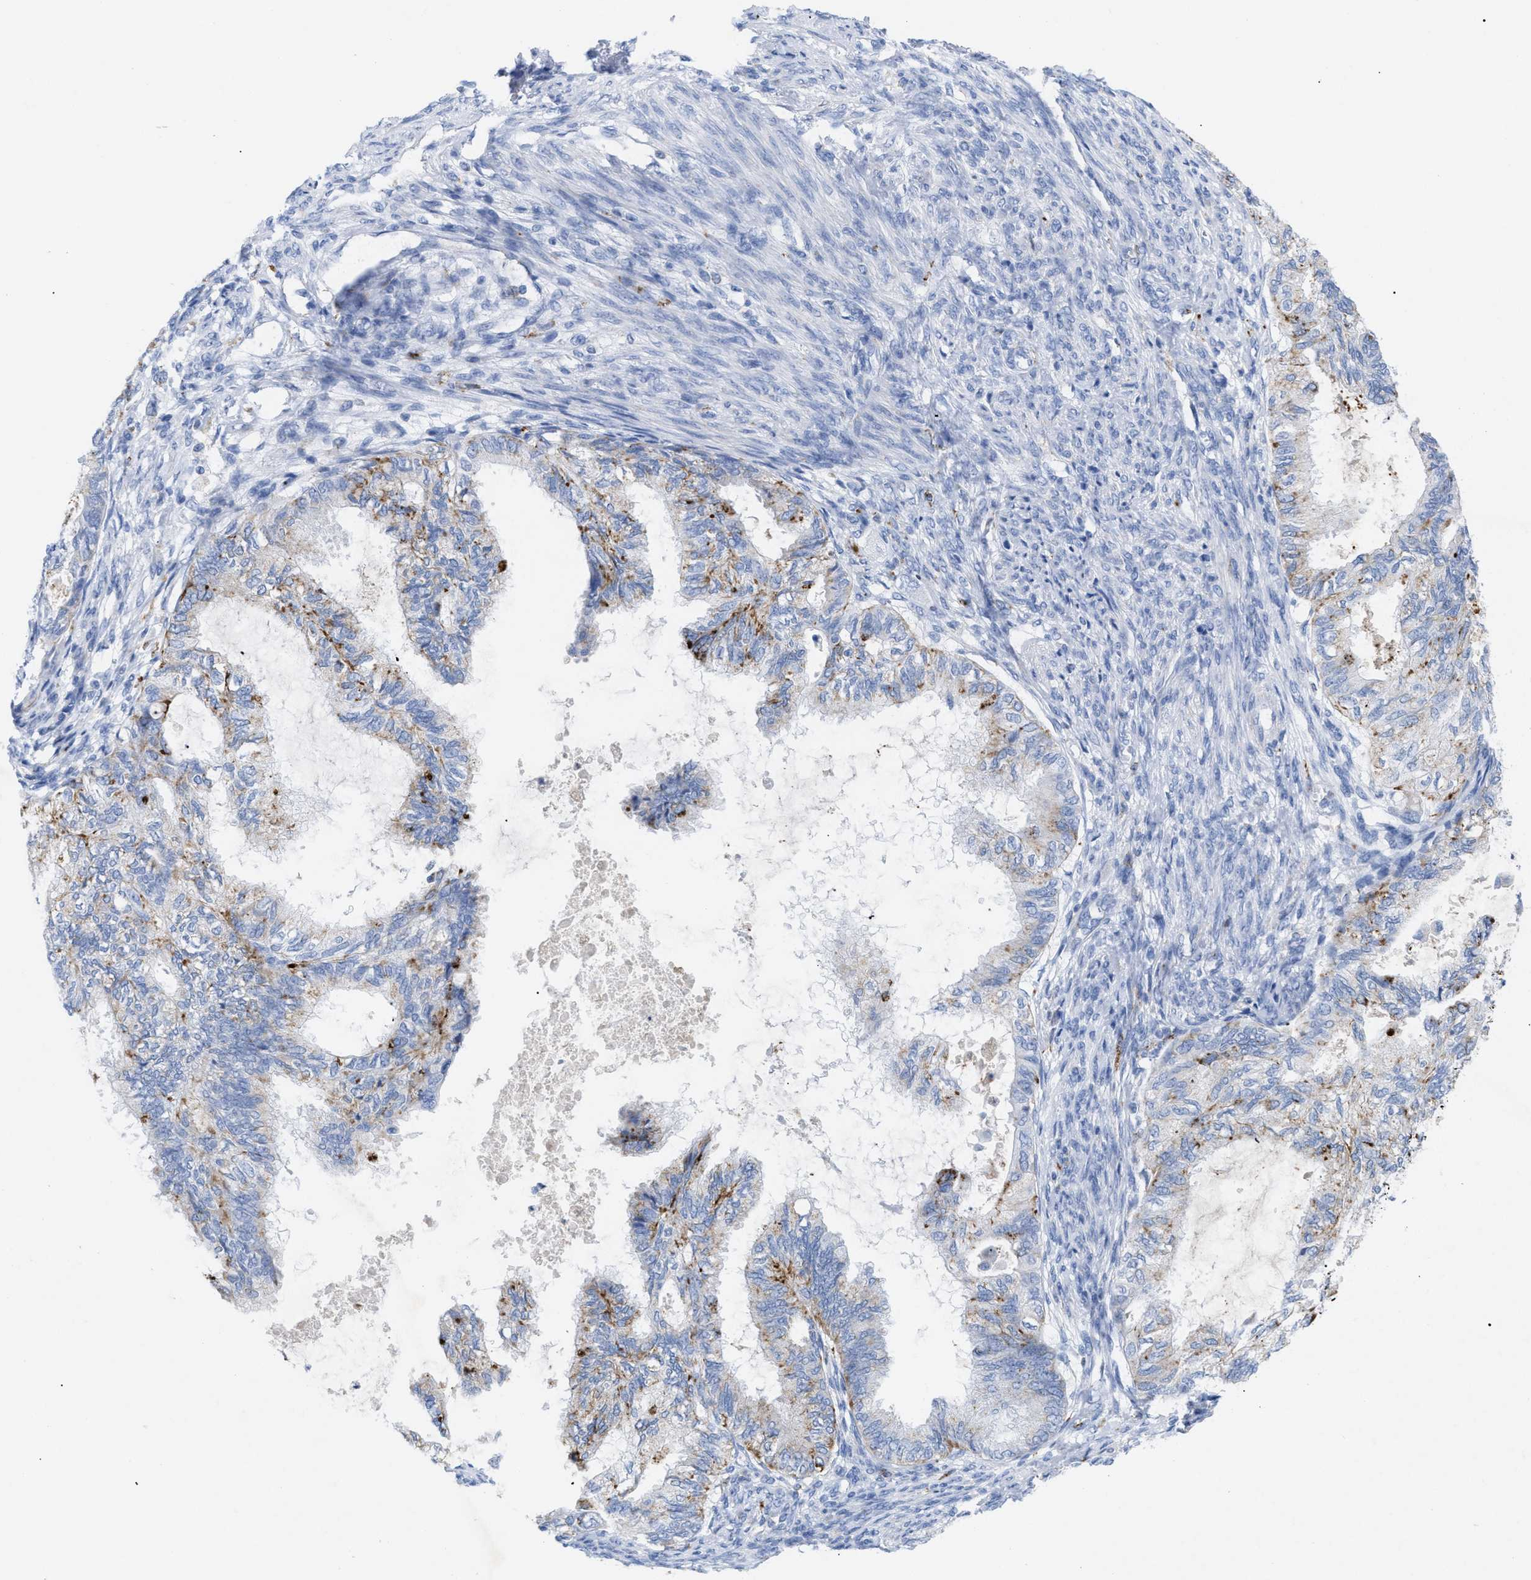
{"staining": {"intensity": "moderate", "quantity": "<25%", "location": "cytoplasmic/membranous"}, "tissue": "cervical cancer", "cell_type": "Tumor cells", "image_type": "cancer", "snomed": [{"axis": "morphology", "description": "Normal tissue, NOS"}, {"axis": "morphology", "description": "Adenocarcinoma, NOS"}, {"axis": "topography", "description": "Cervix"}, {"axis": "topography", "description": "Endometrium"}], "caption": "Moderate cytoplasmic/membranous positivity for a protein is identified in about <25% of tumor cells of adenocarcinoma (cervical) using immunohistochemistry (IHC).", "gene": "DRAM2", "patient": {"sex": "female", "age": 86}}